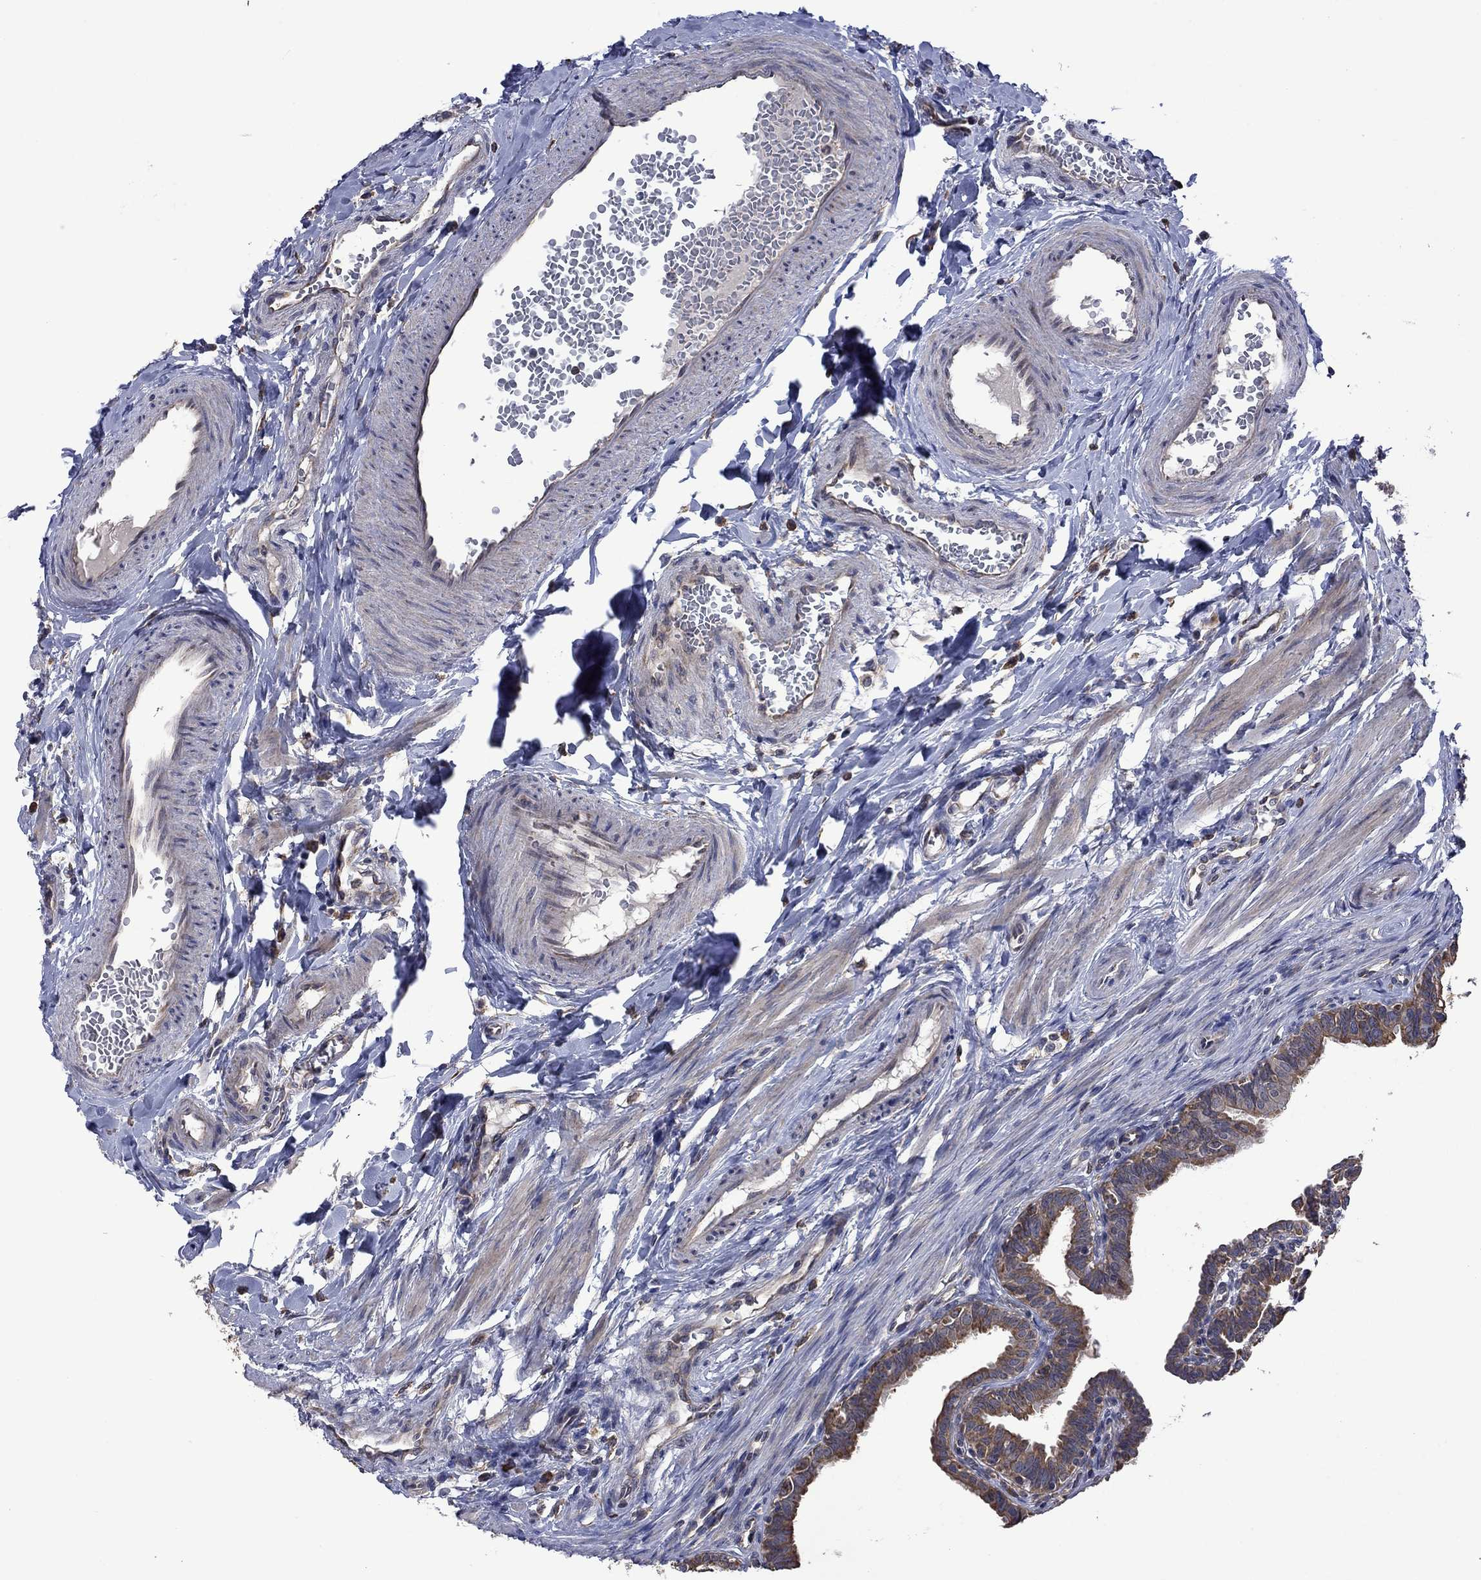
{"staining": {"intensity": "moderate", "quantity": ">75%", "location": "cytoplasmic/membranous"}, "tissue": "fallopian tube", "cell_type": "Glandular cells", "image_type": "normal", "snomed": [{"axis": "morphology", "description": "Normal tissue, NOS"}, {"axis": "topography", "description": "Fallopian tube"}], "caption": "Unremarkable fallopian tube exhibits moderate cytoplasmic/membranous staining in approximately >75% of glandular cells, visualized by immunohistochemistry. The staining was performed using DAB (3,3'-diaminobenzidine) to visualize the protein expression in brown, while the nuclei were stained in blue with hematoxylin (Magnification: 20x).", "gene": "FURIN", "patient": {"sex": "female", "age": 36}}